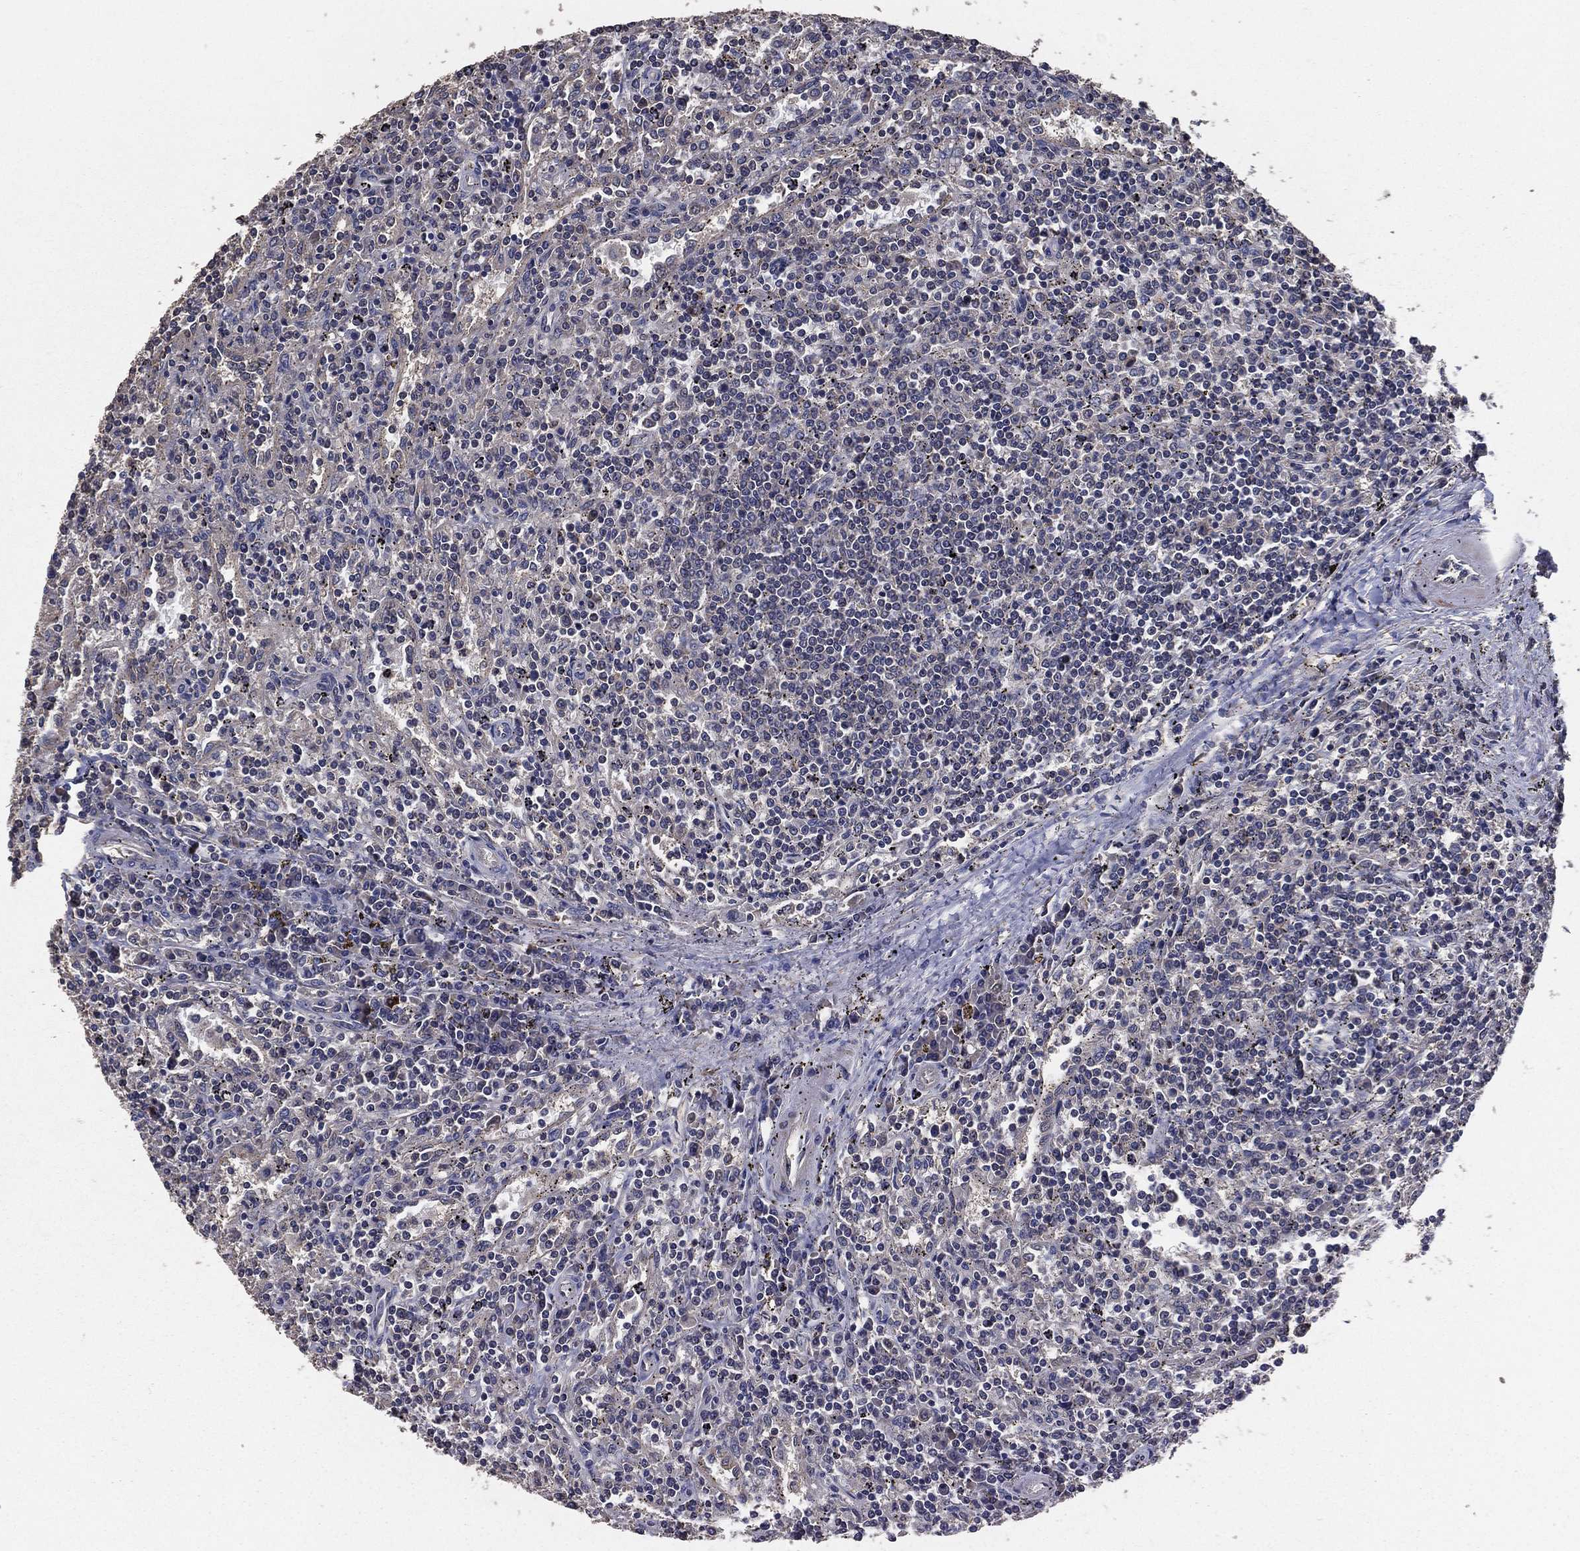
{"staining": {"intensity": "weak", "quantity": "25%-75%", "location": "cytoplasmic/membranous"}, "tissue": "lymphoma", "cell_type": "Tumor cells", "image_type": "cancer", "snomed": [{"axis": "morphology", "description": "Malignant lymphoma, non-Hodgkin's type, Low grade"}, {"axis": "topography", "description": "Lymph node"}], "caption": "Malignant lymphoma, non-Hodgkin's type (low-grade) tissue exhibits weak cytoplasmic/membranous expression in approximately 25%-75% of tumor cells", "gene": "PCNT", "patient": {"sex": "male", "age": 52}}